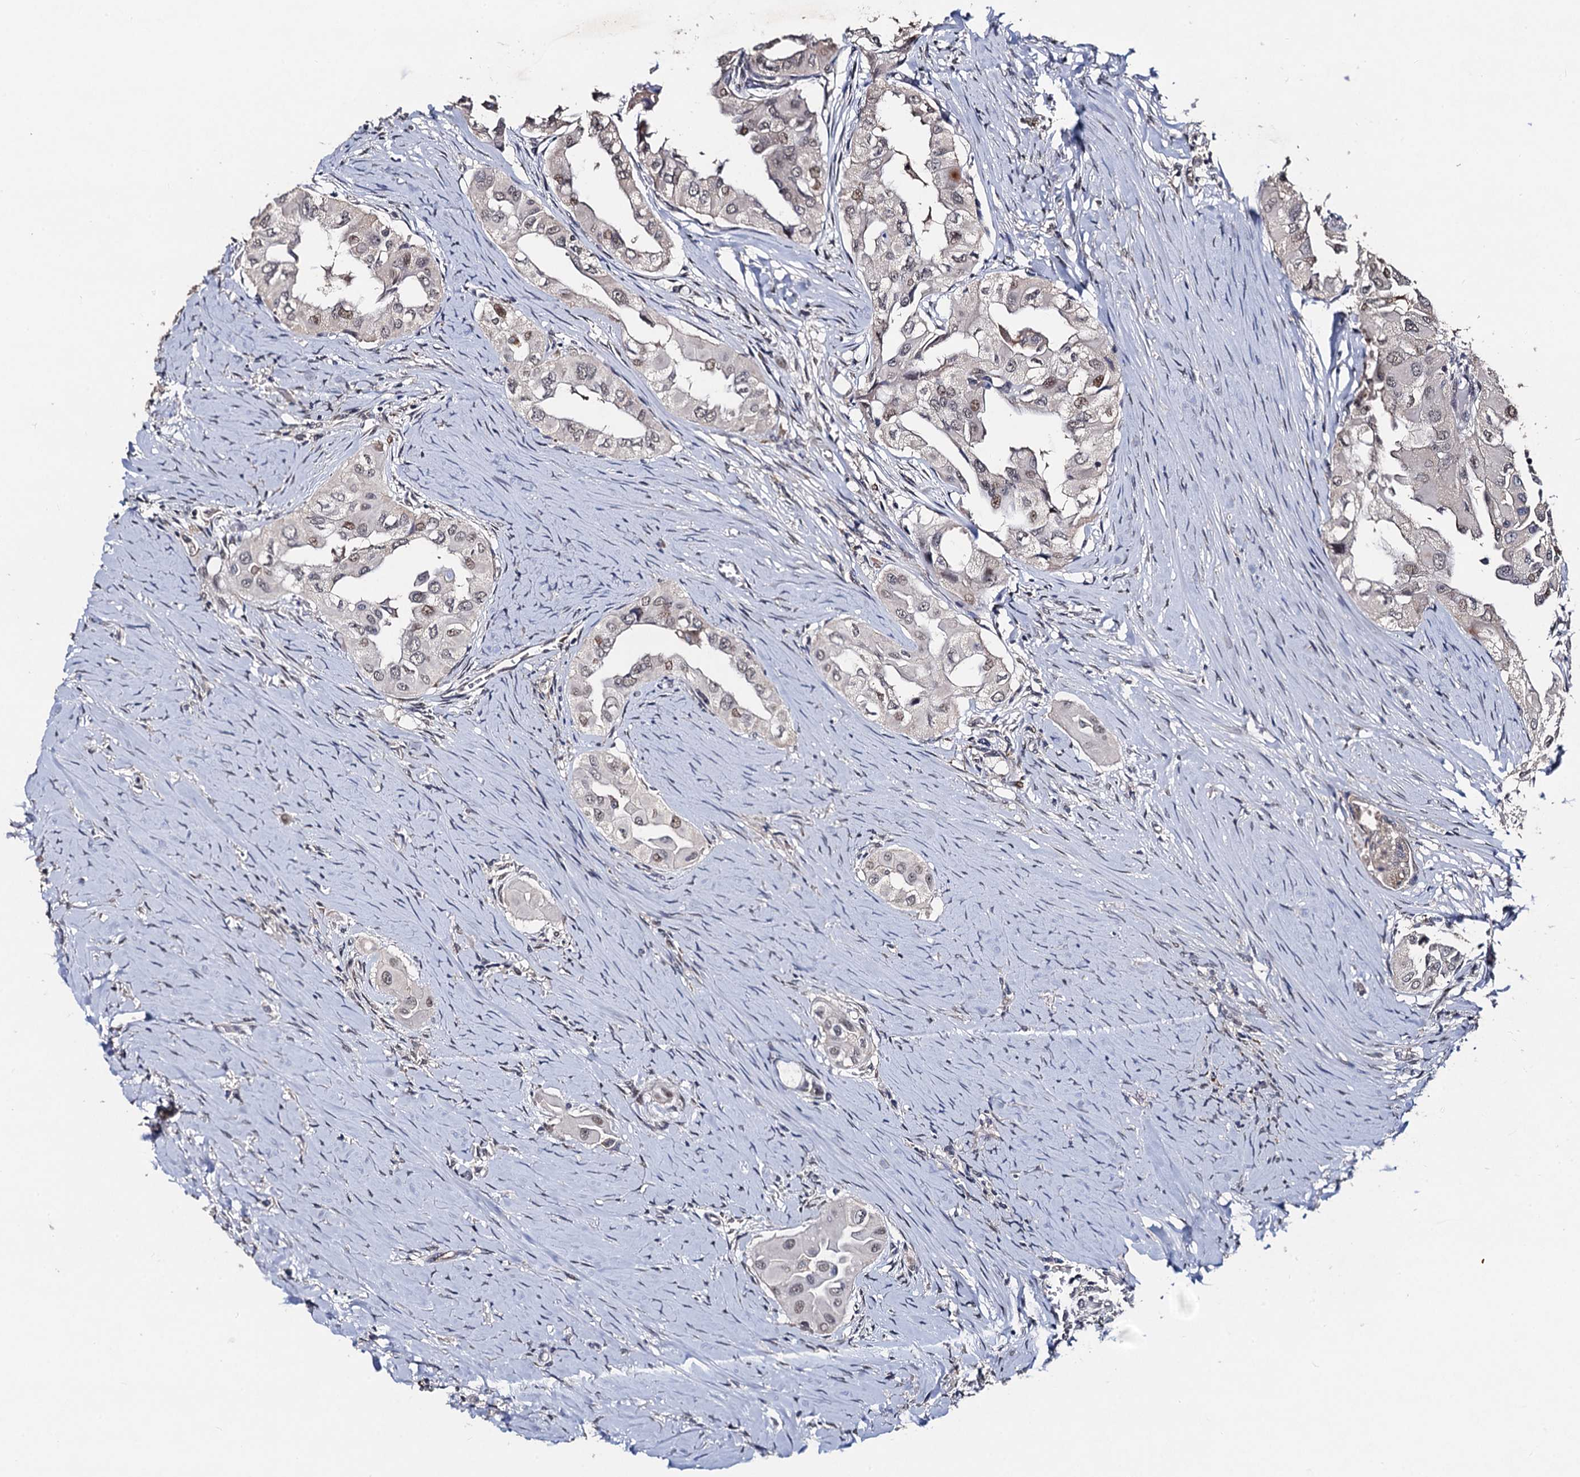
{"staining": {"intensity": "weak", "quantity": "<25%", "location": "nuclear"}, "tissue": "thyroid cancer", "cell_type": "Tumor cells", "image_type": "cancer", "snomed": [{"axis": "morphology", "description": "Papillary adenocarcinoma, NOS"}, {"axis": "topography", "description": "Thyroid gland"}], "caption": "Immunohistochemistry (IHC) histopathology image of thyroid papillary adenocarcinoma stained for a protein (brown), which displays no staining in tumor cells.", "gene": "PPTC7", "patient": {"sex": "female", "age": 59}}